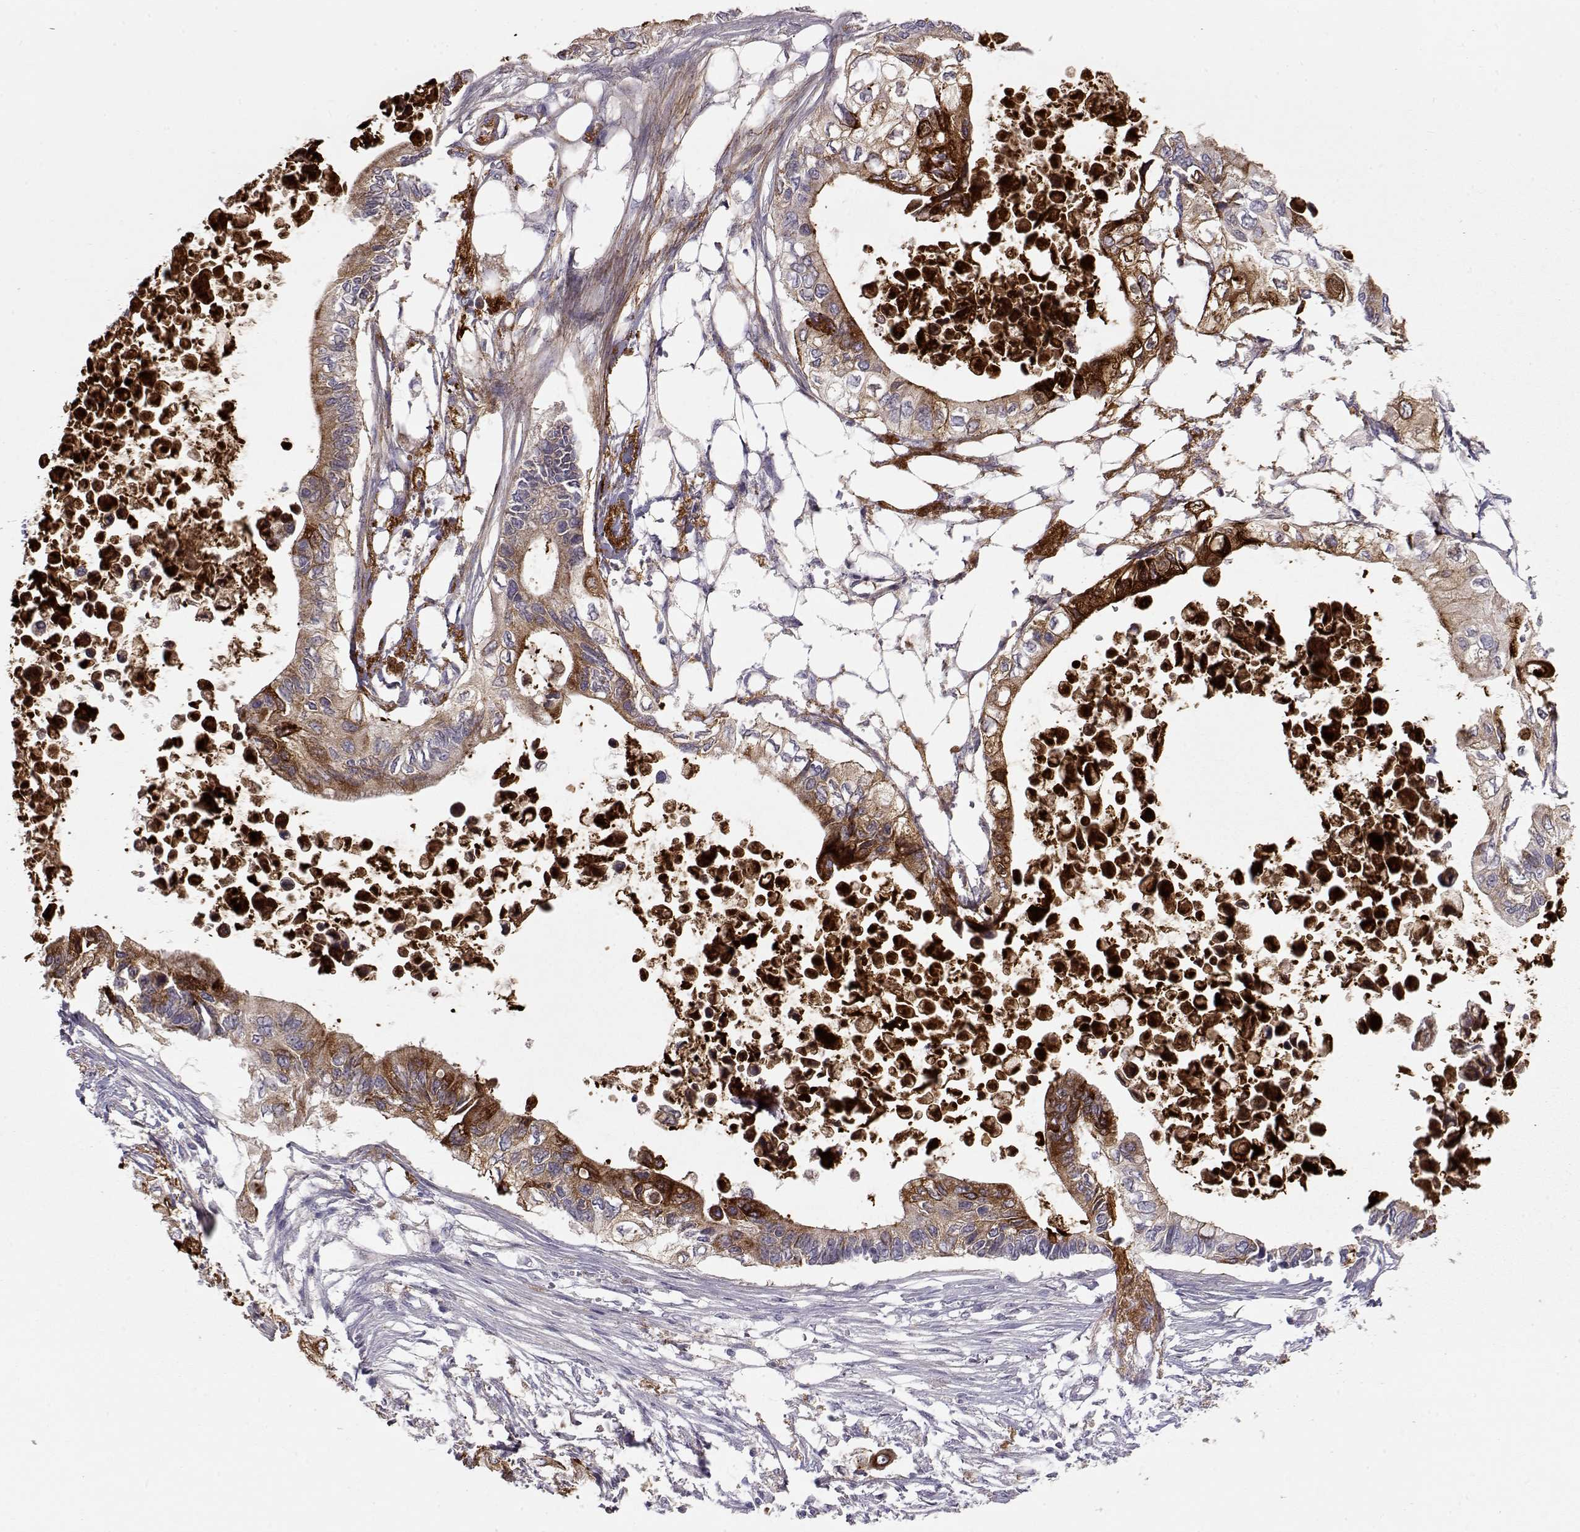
{"staining": {"intensity": "strong", "quantity": "<25%", "location": "cytoplasmic/membranous"}, "tissue": "pancreatic cancer", "cell_type": "Tumor cells", "image_type": "cancer", "snomed": [{"axis": "morphology", "description": "Adenocarcinoma, NOS"}, {"axis": "topography", "description": "Pancreas"}], "caption": "Protein analysis of pancreatic cancer tissue displays strong cytoplasmic/membranous positivity in about <25% of tumor cells. The staining is performed using DAB brown chromogen to label protein expression. The nuclei are counter-stained blue using hematoxylin.", "gene": "LAMB3", "patient": {"sex": "female", "age": 63}}